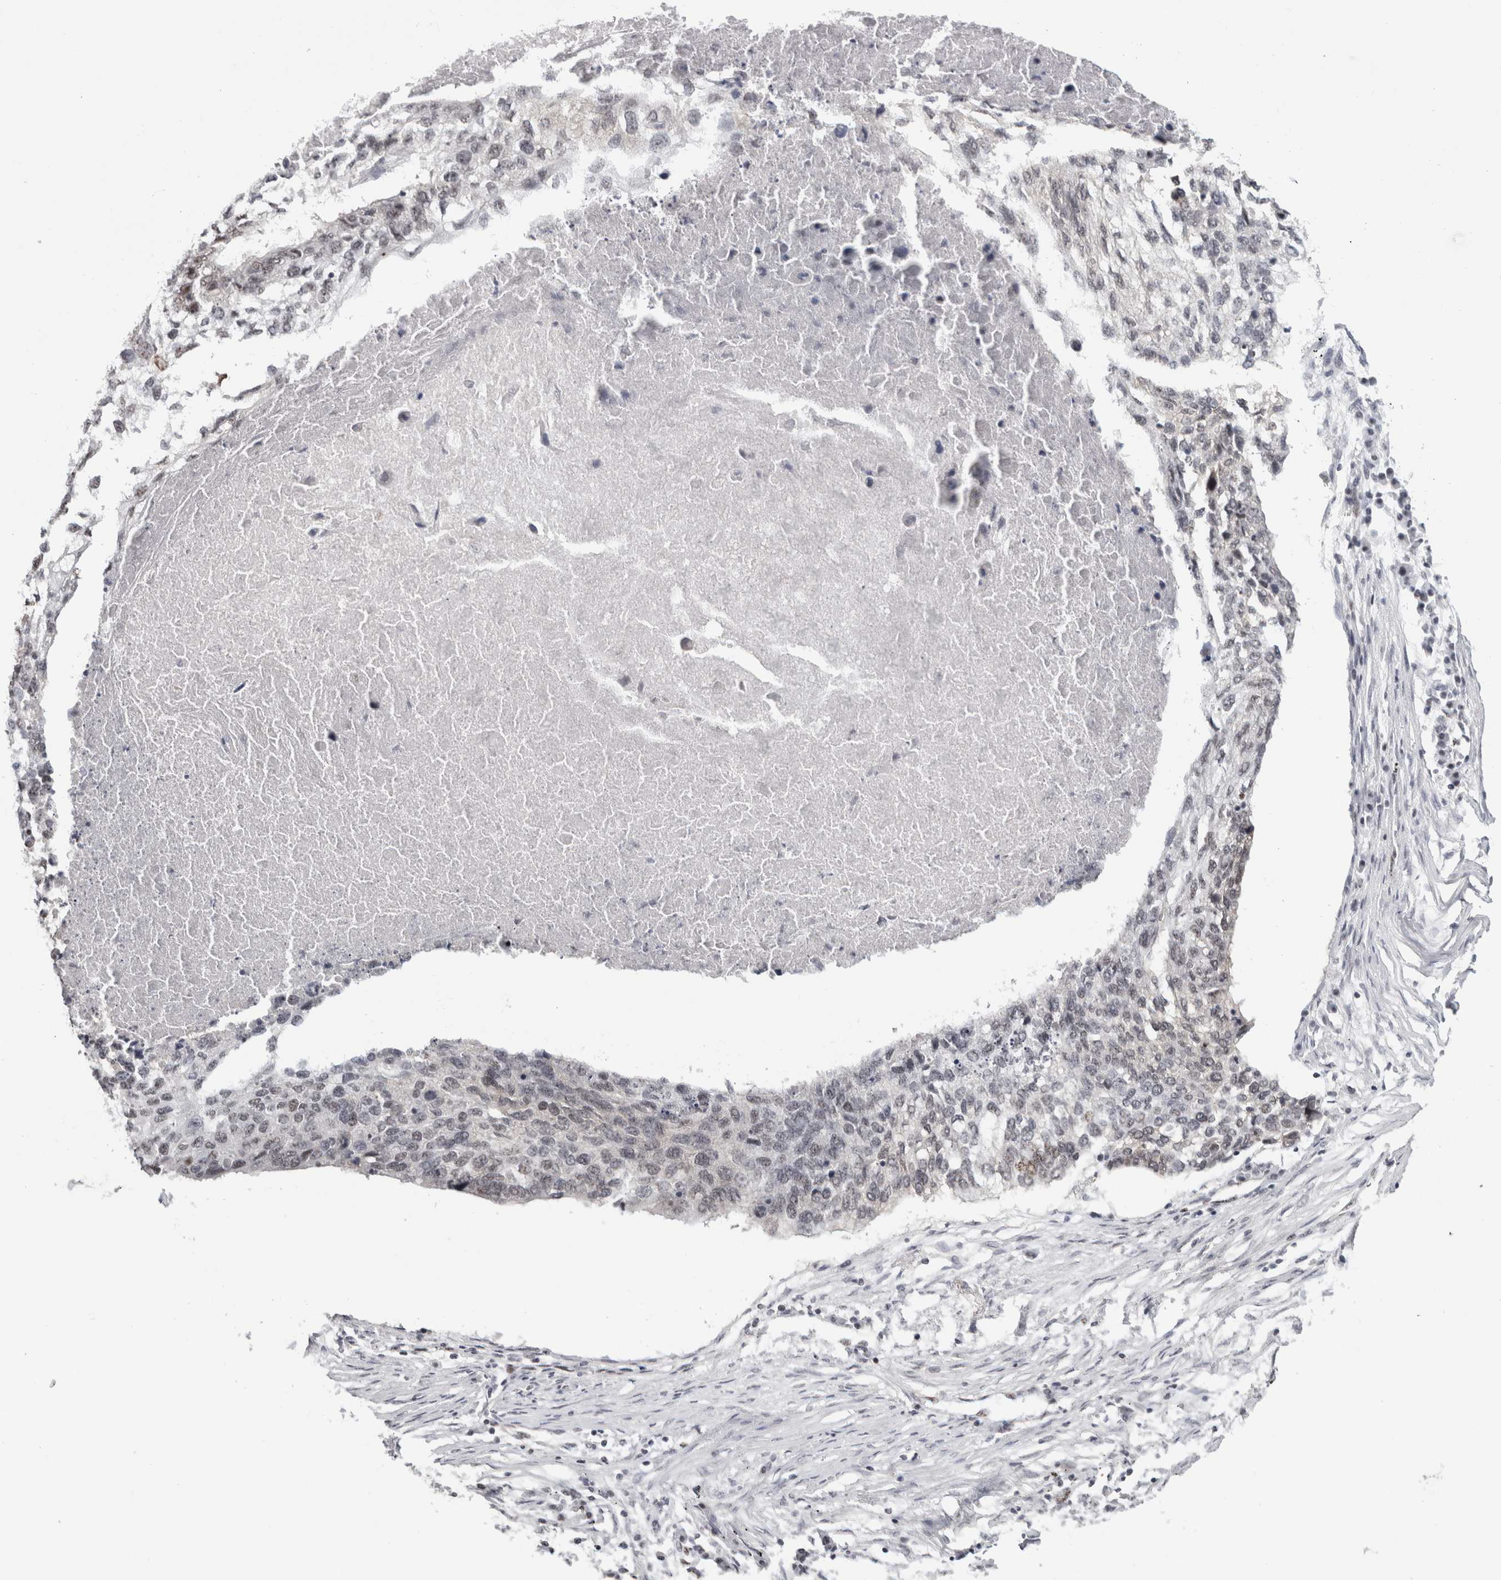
{"staining": {"intensity": "negative", "quantity": "none", "location": "none"}, "tissue": "lung cancer", "cell_type": "Tumor cells", "image_type": "cancer", "snomed": [{"axis": "morphology", "description": "Squamous cell carcinoma, NOS"}, {"axis": "topography", "description": "Lung"}], "caption": "An immunohistochemistry (IHC) histopathology image of lung squamous cell carcinoma is shown. There is no staining in tumor cells of lung squamous cell carcinoma.", "gene": "MKNK1", "patient": {"sex": "female", "age": 63}}